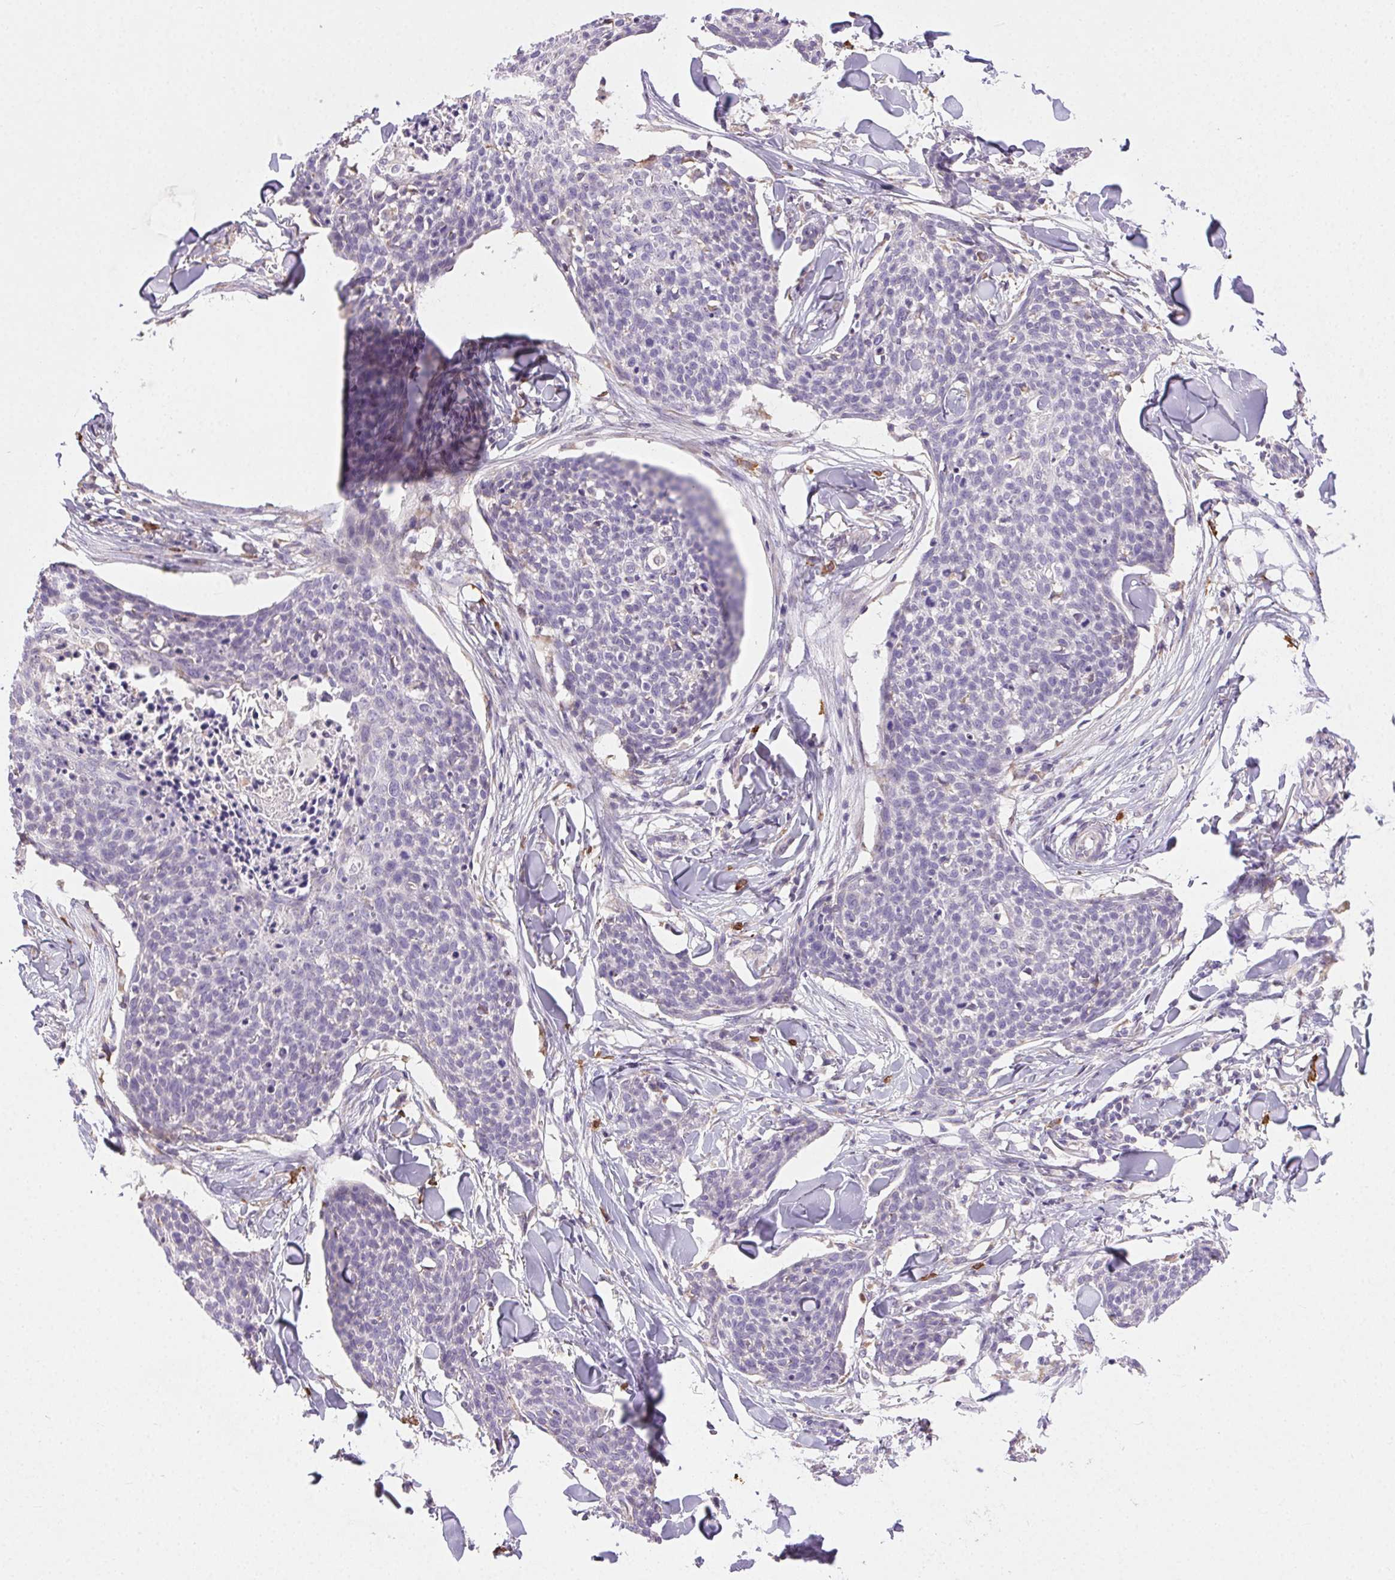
{"staining": {"intensity": "negative", "quantity": "none", "location": "none"}, "tissue": "skin cancer", "cell_type": "Tumor cells", "image_type": "cancer", "snomed": [{"axis": "morphology", "description": "Squamous cell carcinoma, NOS"}, {"axis": "topography", "description": "Skin"}, {"axis": "topography", "description": "Vulva"}], "caption": "The micrograph demonstrates no significant staining in tumor cells of skin squamous cell carcinoma. (Immunohistochemistry, brightfield microscopy, high magnification).", "gene": "SNX31", "patient": {"sex": "female", "age": 75}}